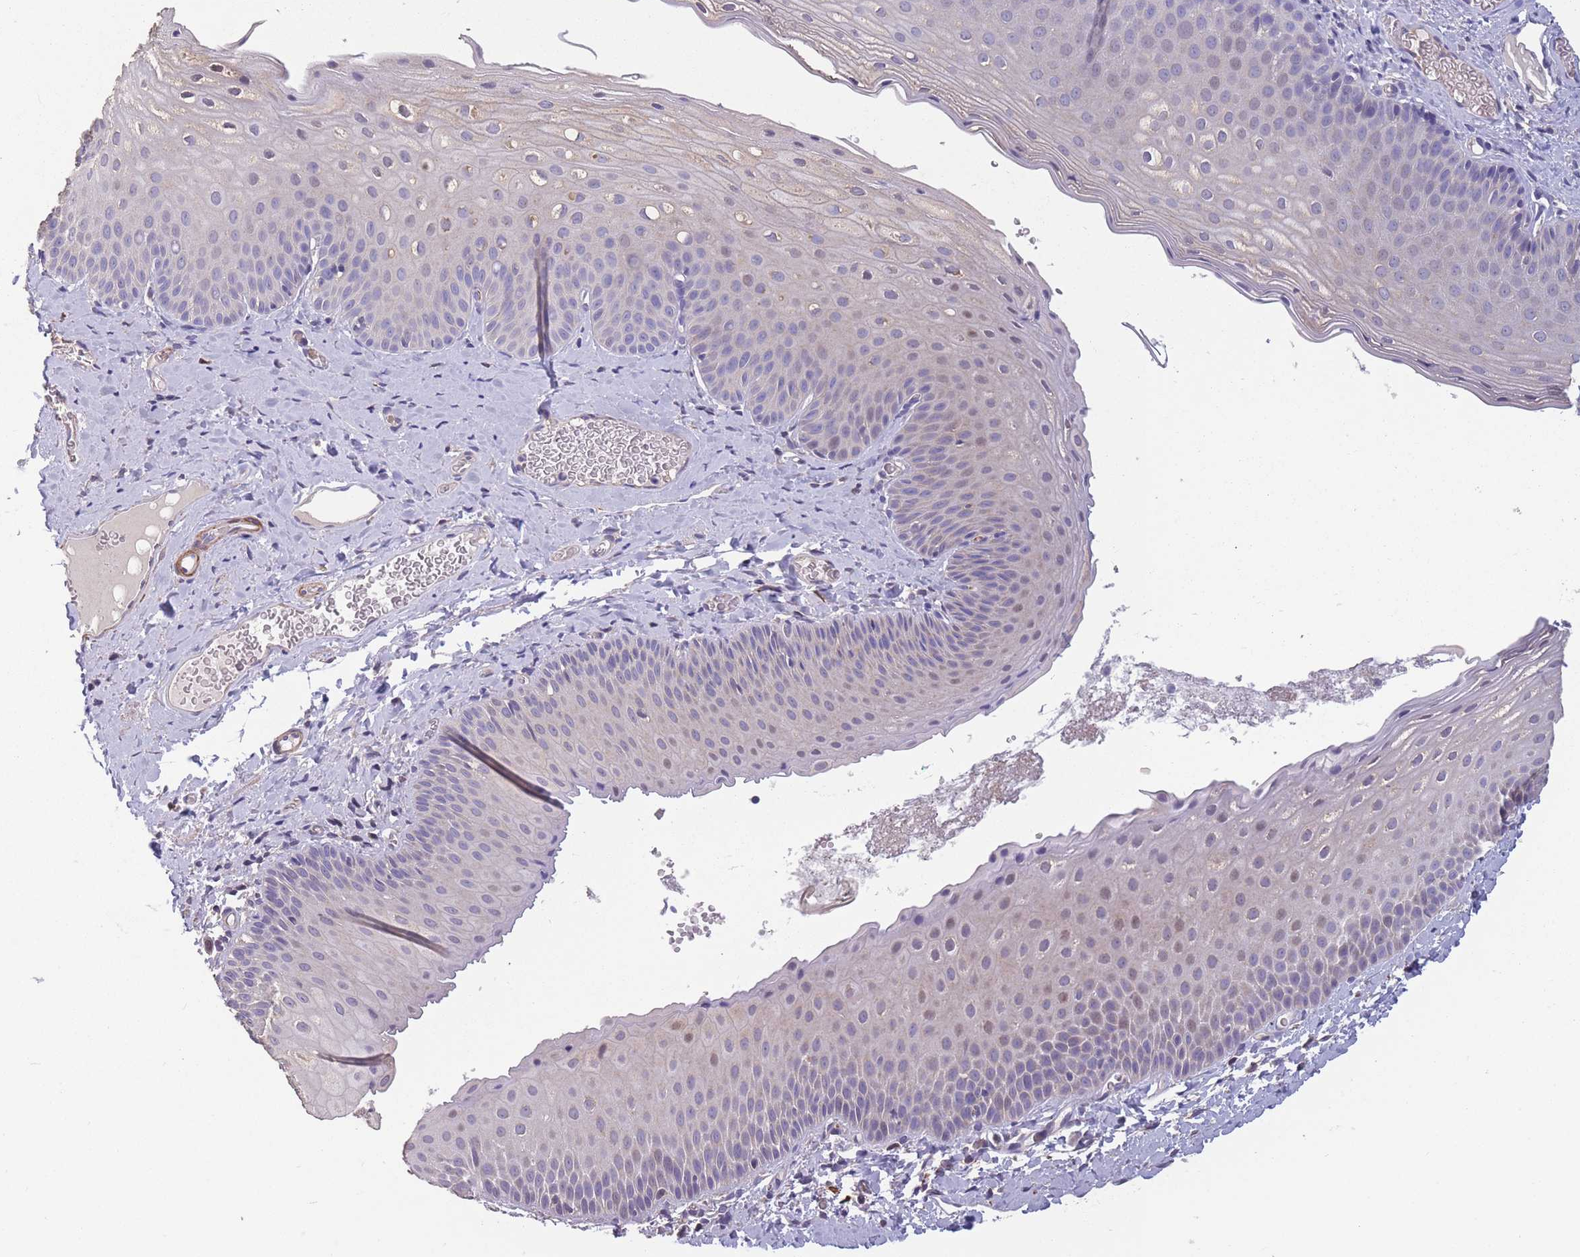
{"staining": {"intensity": "negative", "quantity": "none", "location": "none"}, "tissue": "skin", "cell_type": "Epidermal cells", "image_type": "normal", "snomed": [{"axis": "morphology", "description": "Normal tissue, NOS"}, {"axis": "morphology", "description": "Hemorrhoids"}, {"axis": "morphology", "description": "Inflammation, NOS"}, {"axis": "topography", "description": "Anal"}], "caption": "A high-resolution histopathology image shows IHC staining of normal skin, which reveals no significant staining in epidermal cells.", "gene": "TOMM40L", "patient": {"sex": "male", "age": 60}}